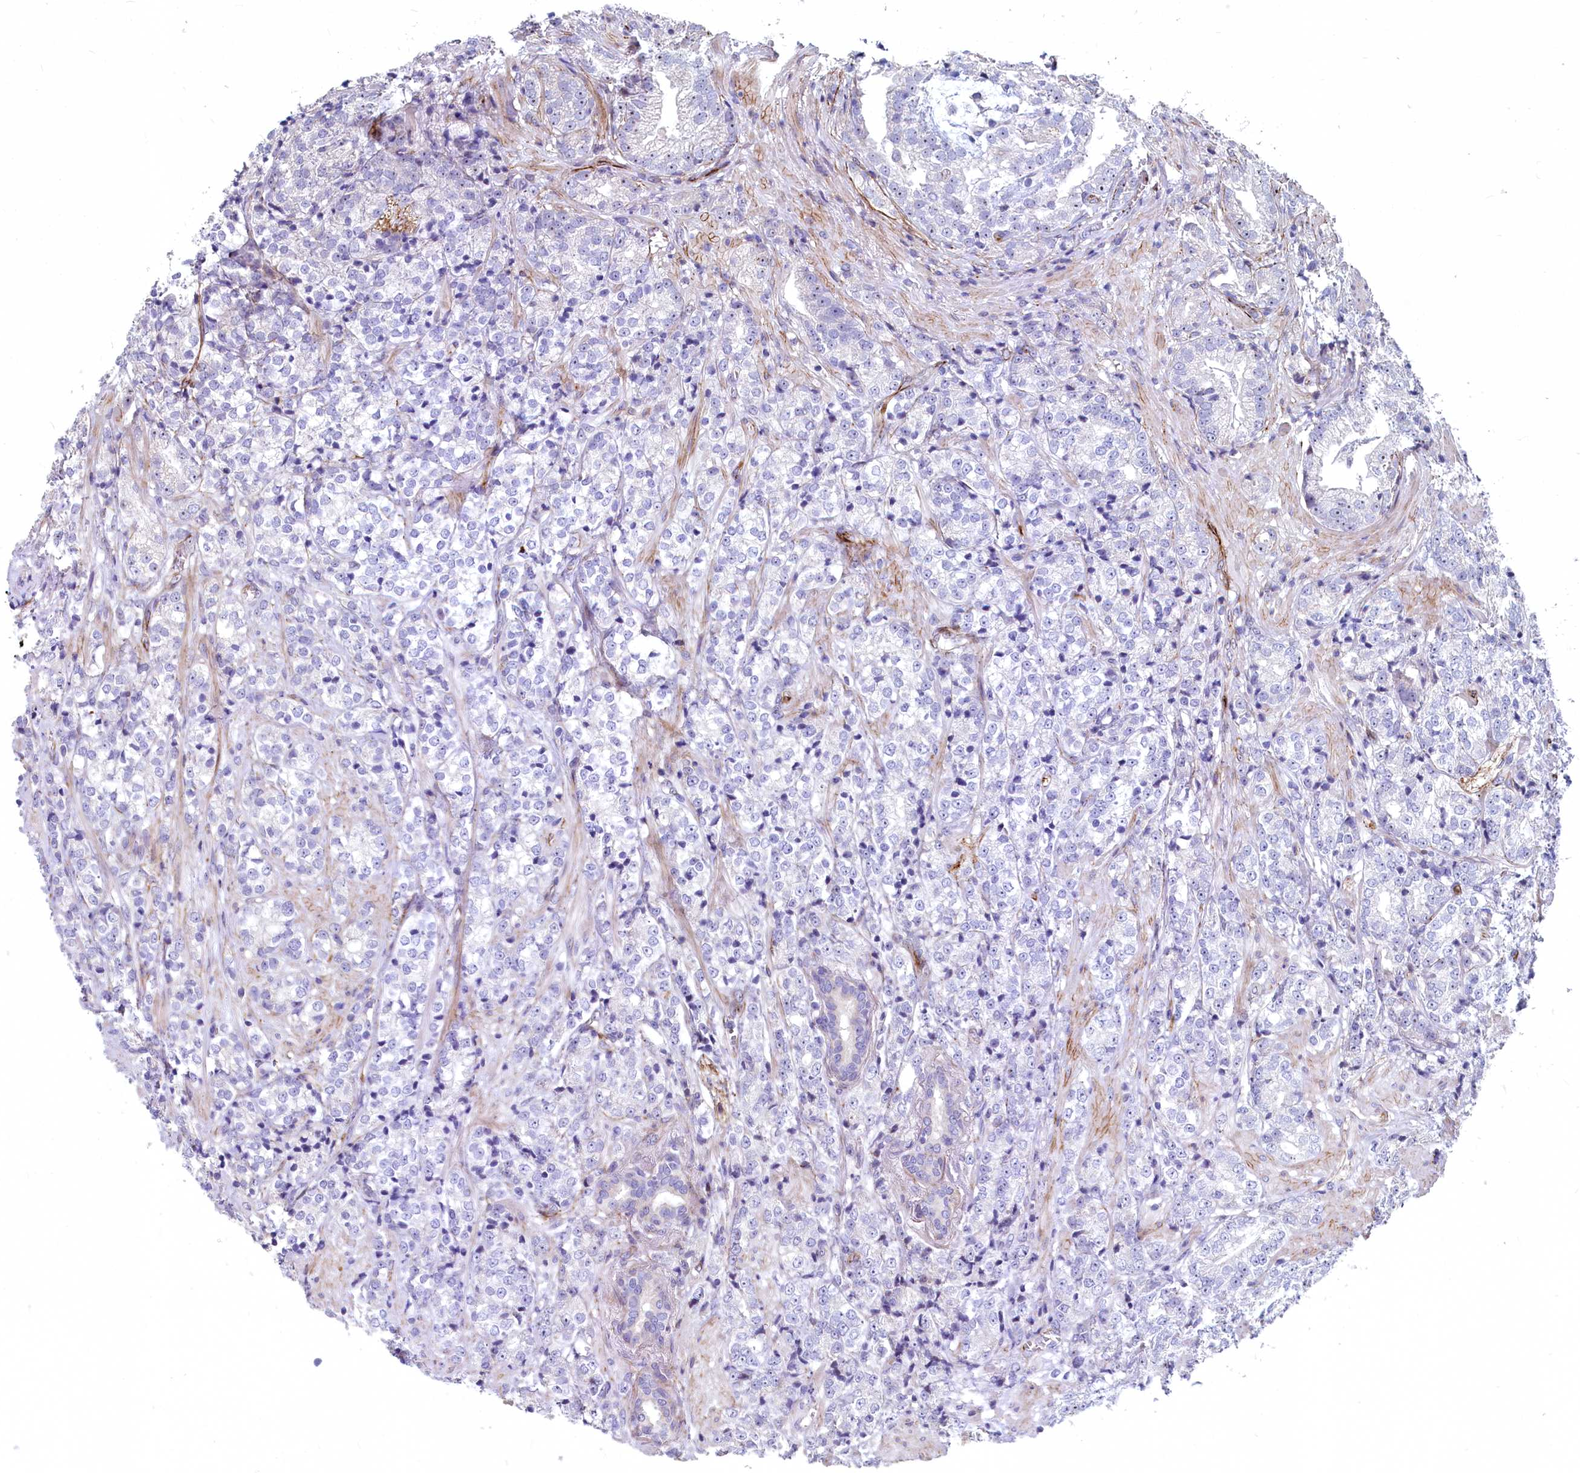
{"staining": {"intensity": "negative", "quantity": "none", "location": "none"}, "tissue": "prostate cancer", "cell_type": "Tumor cells", "image_type": "cancer", "snomed": [{"axis": "morphology", "description": "Adenocarcinoma, High grade"}, {"axis": "topography", "description": "Prostate"}], "caption": "DAB immunohistochemical staining of human prostate cancer displays no significant expression in tumor cells.", "gene": "ASXL3", "patient": {"sex": "male", "age": 69}}